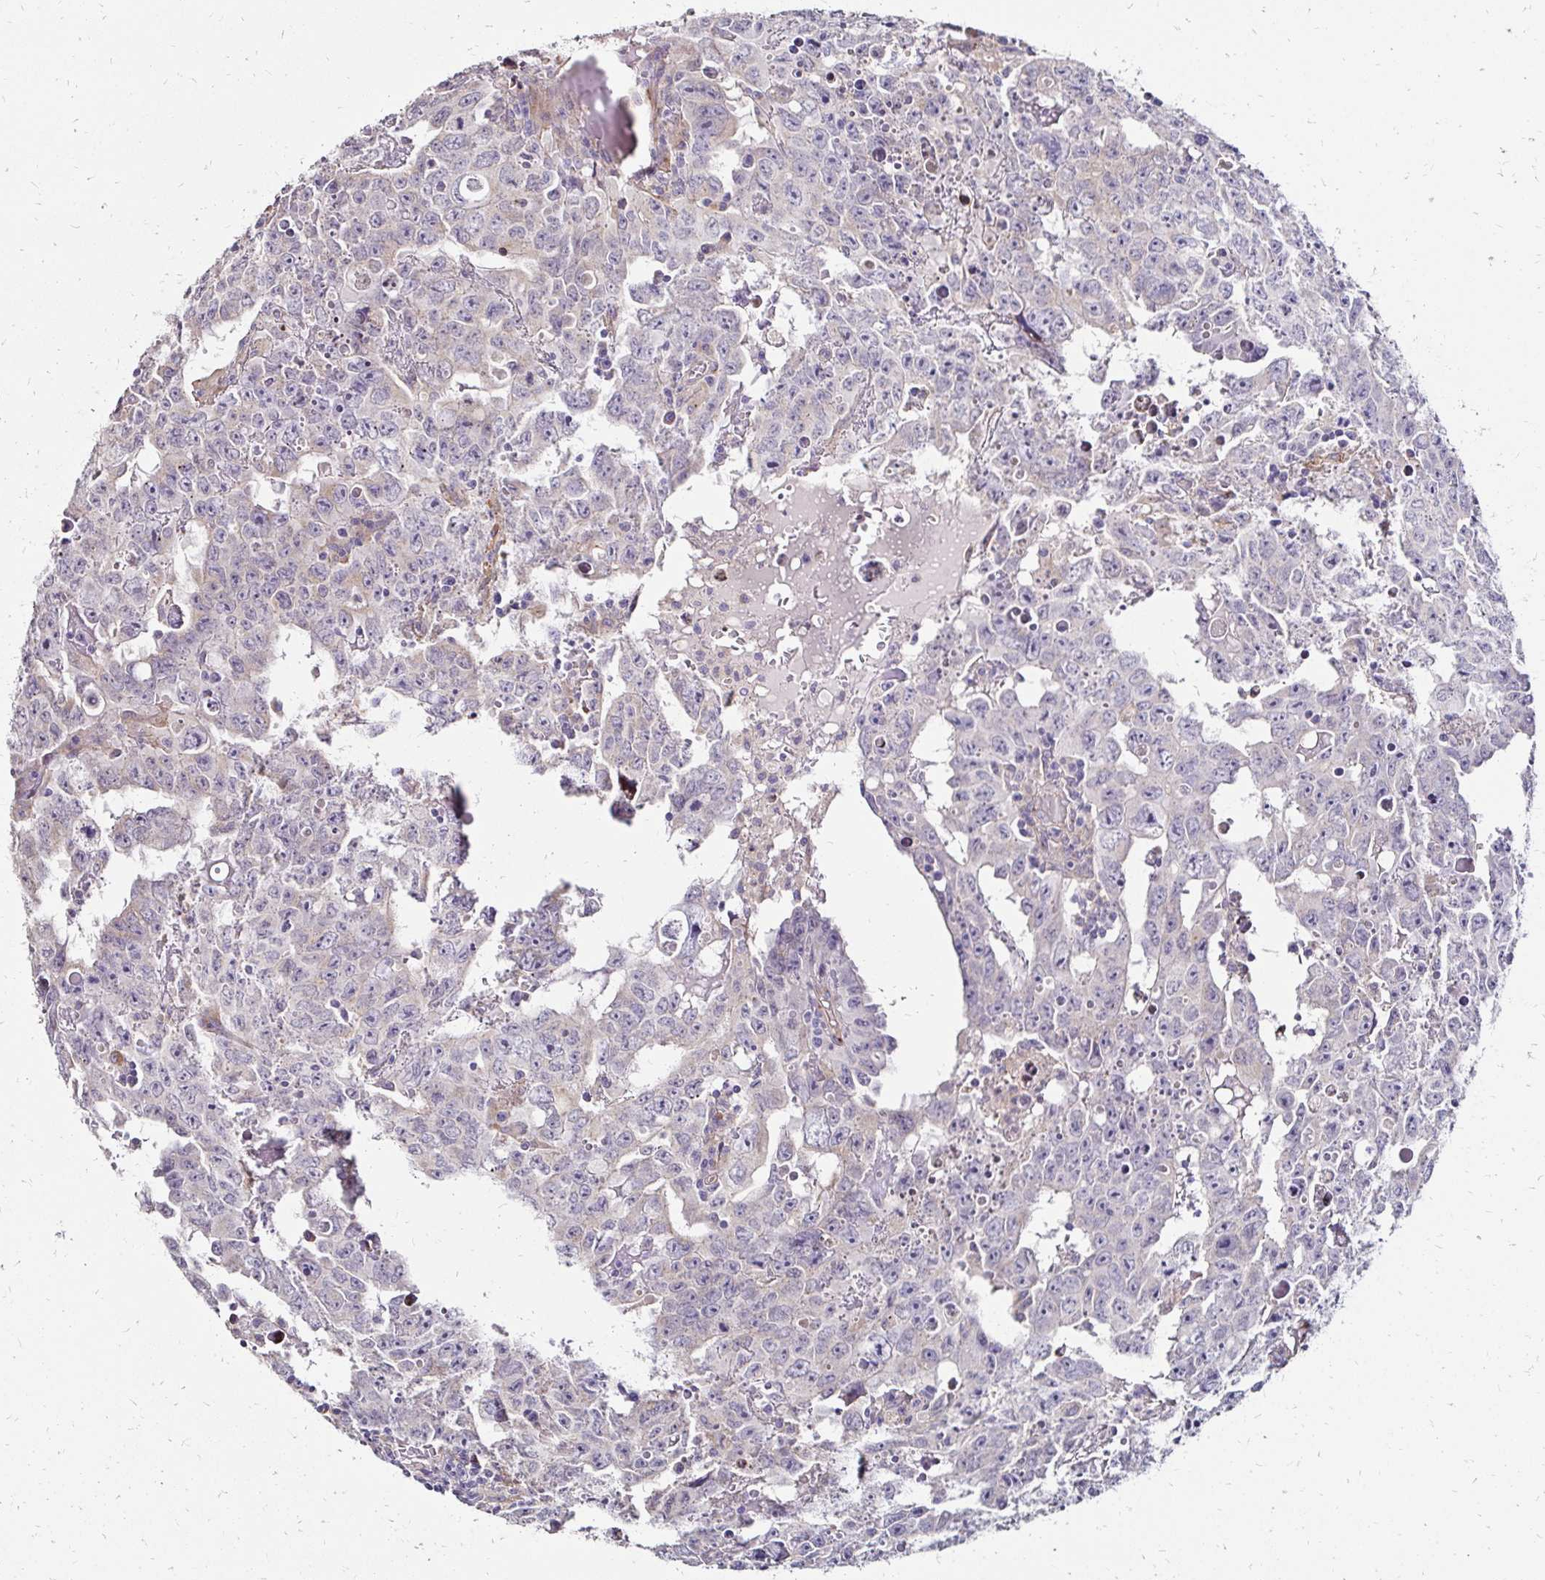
{"staining": {"intensity": "negative", "quantity": "none", "location": "none"}, "tissue": "testis cancer", "cell_type": "Tumor cells", "image_type": "cancer", "snomed": [{"axis": "morphology", "description": "Carcinoma, Embryonal, NOS"}, {"axis": "topography", "description": "Testis"}], "caption": "Human embryonal carcinoma (testis) stained for a protein using immunohistochemistry (IHC) shows no positivity in tumor cells.", "gene": "PRIMA1", "patient": {"sex": "male", "age": 22}}